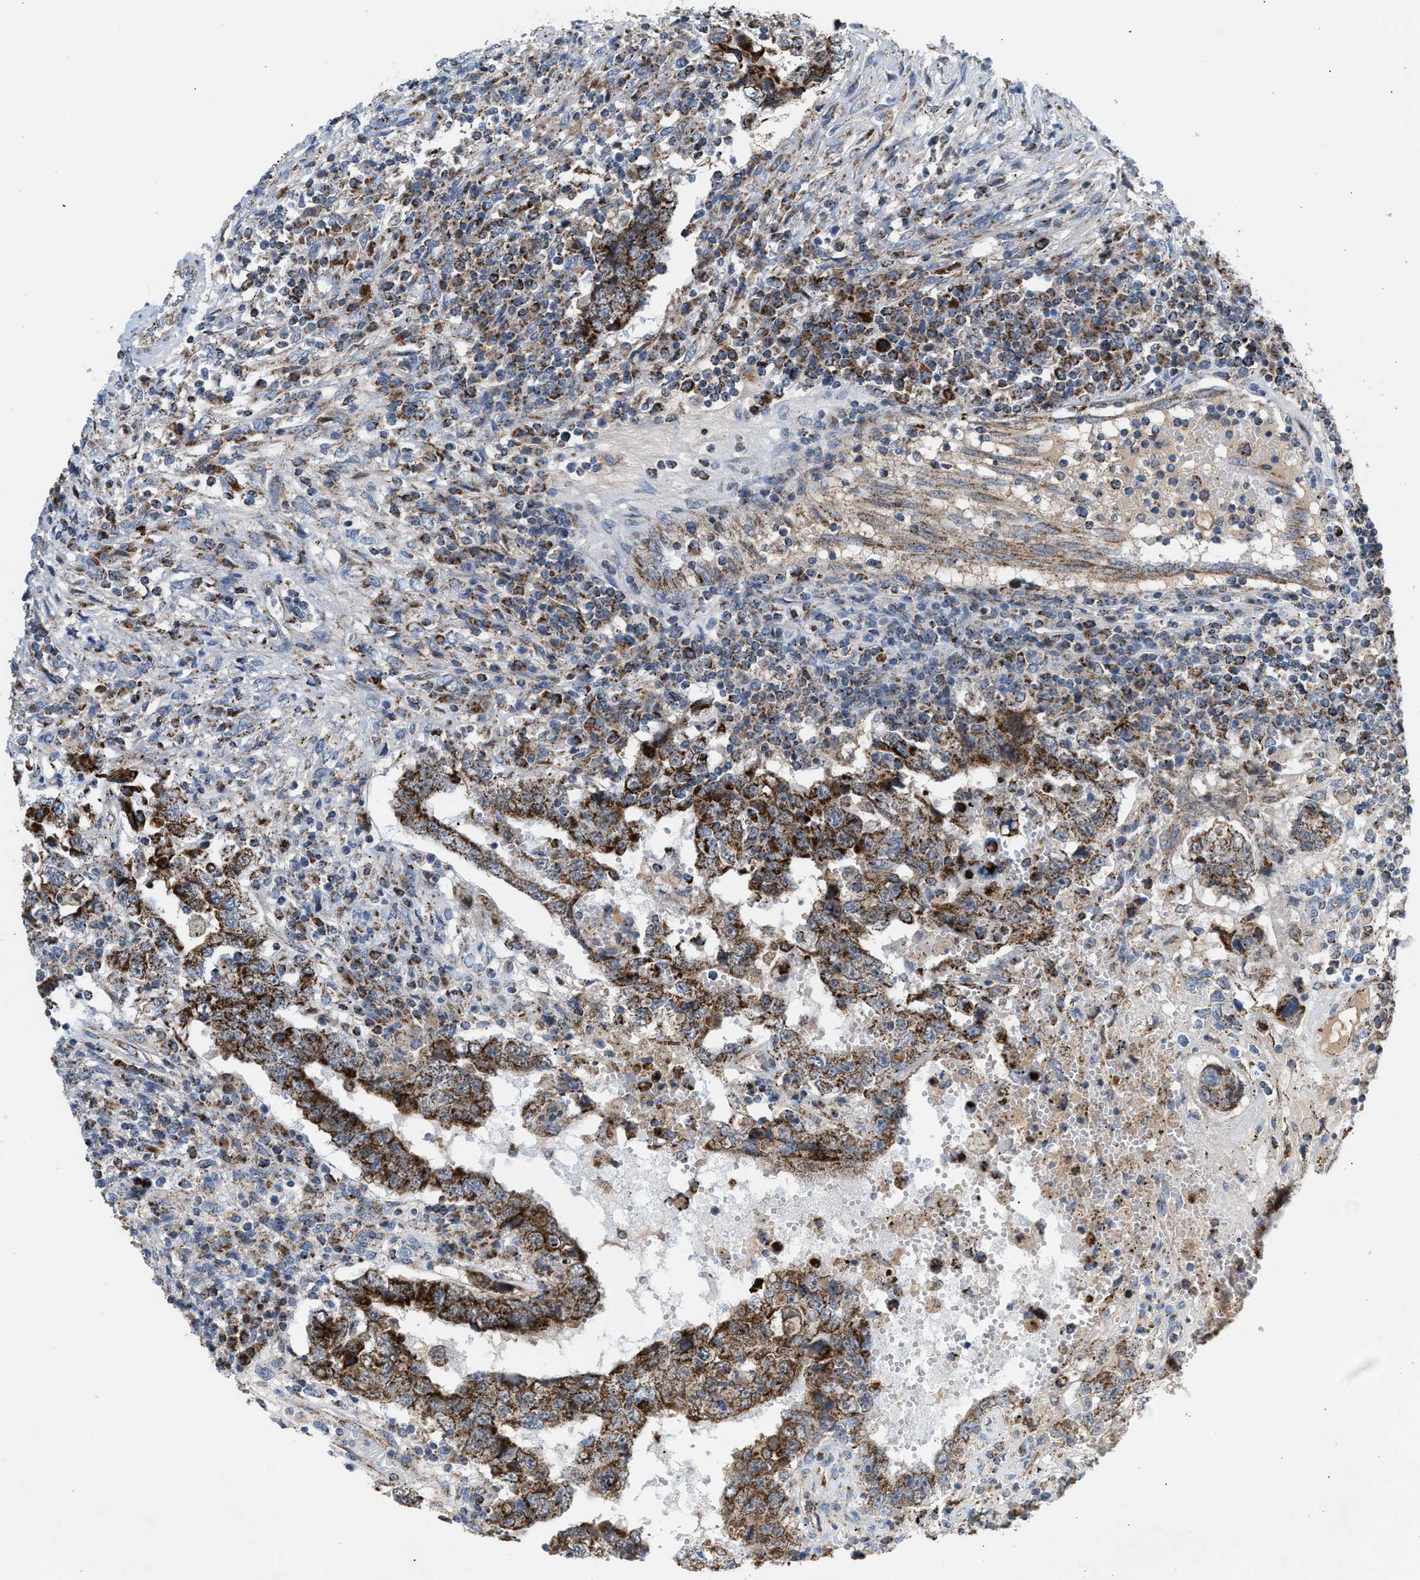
{"staining": {"intensity": "strong", "quantity": ">75%", "location": "cytoplasmic/membranous"}, "tissue": "testis cancer", "cell_type": "Tumor cells", "image_type": "cancer", "snomed": [{"axis": "morphology", "description": "Carcinoma, Embryonal, NOS"}, {"axis": "topography", "description": "Testis"}], "caption": "A brown stain highlights strong cytoplasmic/membranous positivity of a protein in testis cancer (embryonal carcinoma) tumor cells.", "gene": "PMPCA", "patient": {"sex": "male", "age": 26}}